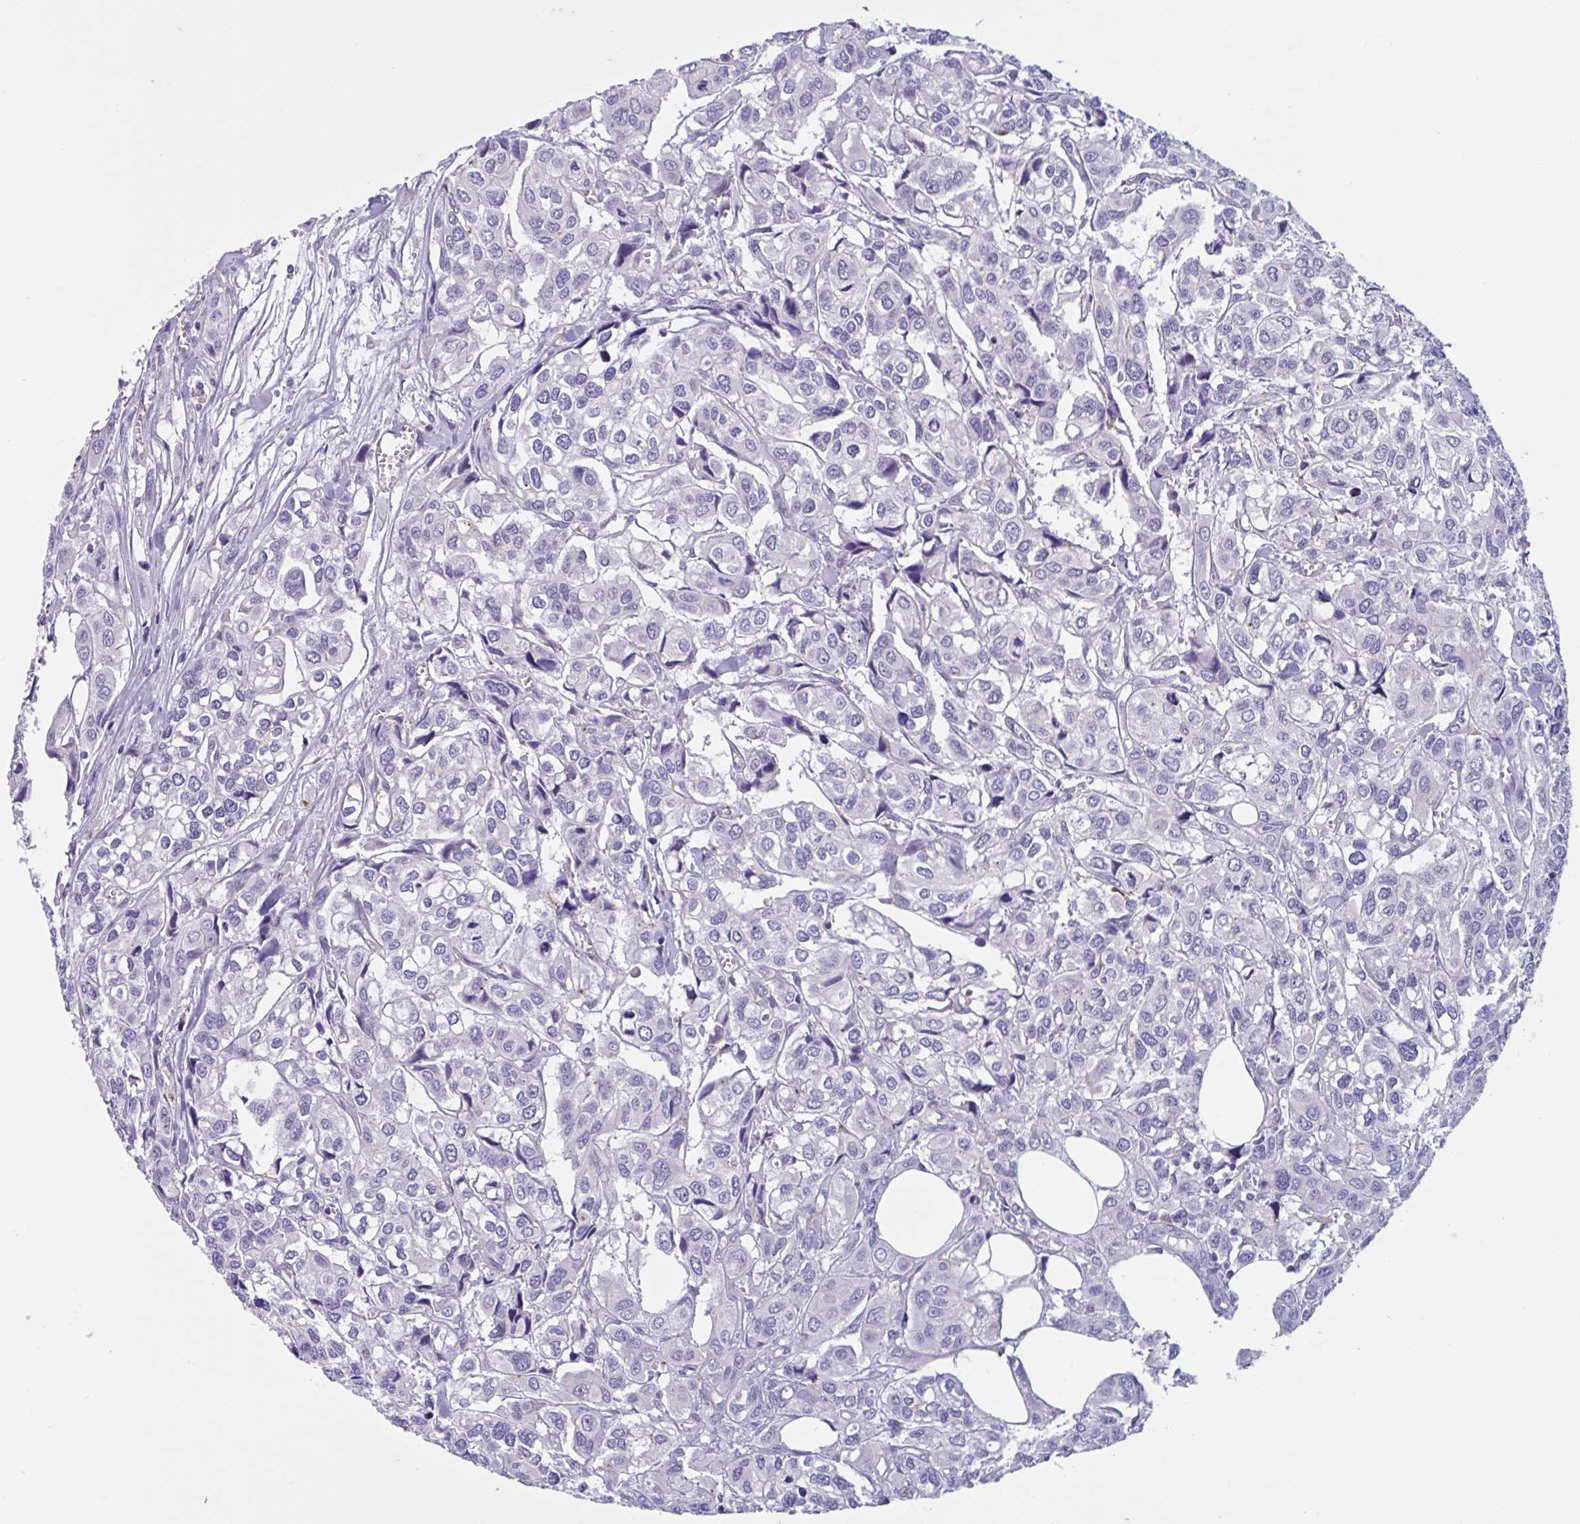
{"staining": {"intensity": "negative", "quantity": "none", "location": "none"}, "tissue": "urothelial cancer", "cell_type": "Tumor cells", "image_type": "cancer", "snomed": [{"axis": "morphology", "description": "Urothelial carcinoma, High grade"}, {"axis": "topography", "description": "Urinary bladder"}], "caption": "Immunohistochemistry (IHC) photomicrograph of urothelial cancer stained for a protein (brown), which exhibits no expression in tumor cells.", "gene": "RPL22L1", "patient": {"sex": "male", "age": 67}}